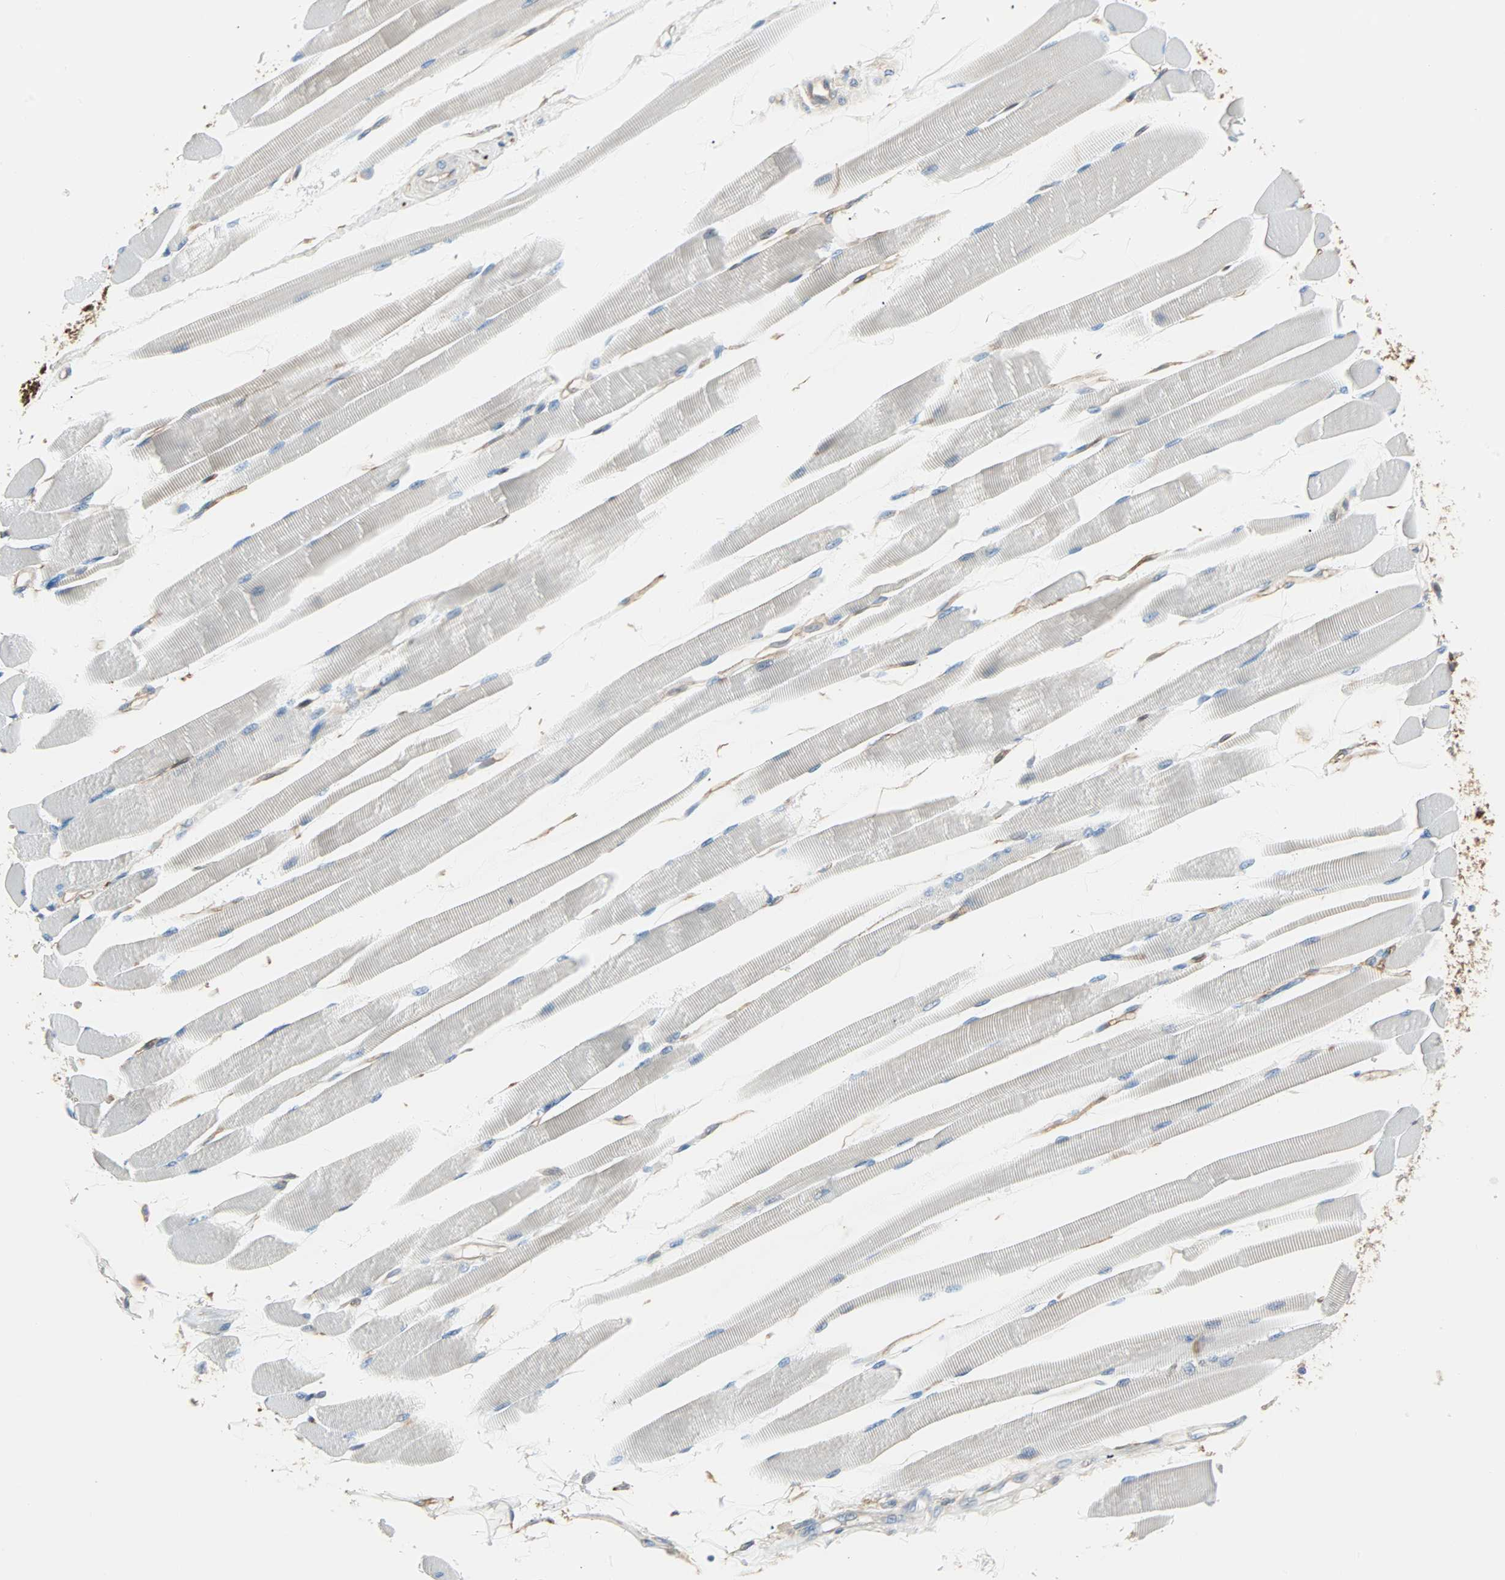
{"staining": {"intensity": "negative", "quantity": "none", "location": "none"}, "tissue": "skeletal muscle", "cell_type": "Myocytes", "image_type": "normal", "snomed": [{"axis": "morphology", "description": "Normal tissue, NOS"}, {"axis": "topography", "description": "Skeletal muscle"}, {"axis": "topography", "description": "Peripheral nerve tissue"}], "caption": "A high-resolution photomicrograph shows IHC staining of benign skeletal muscle, which displays no significant staining in myocytes.", "gene": "EPB41L2", "patient": {"sex": "female", "age": 84}}